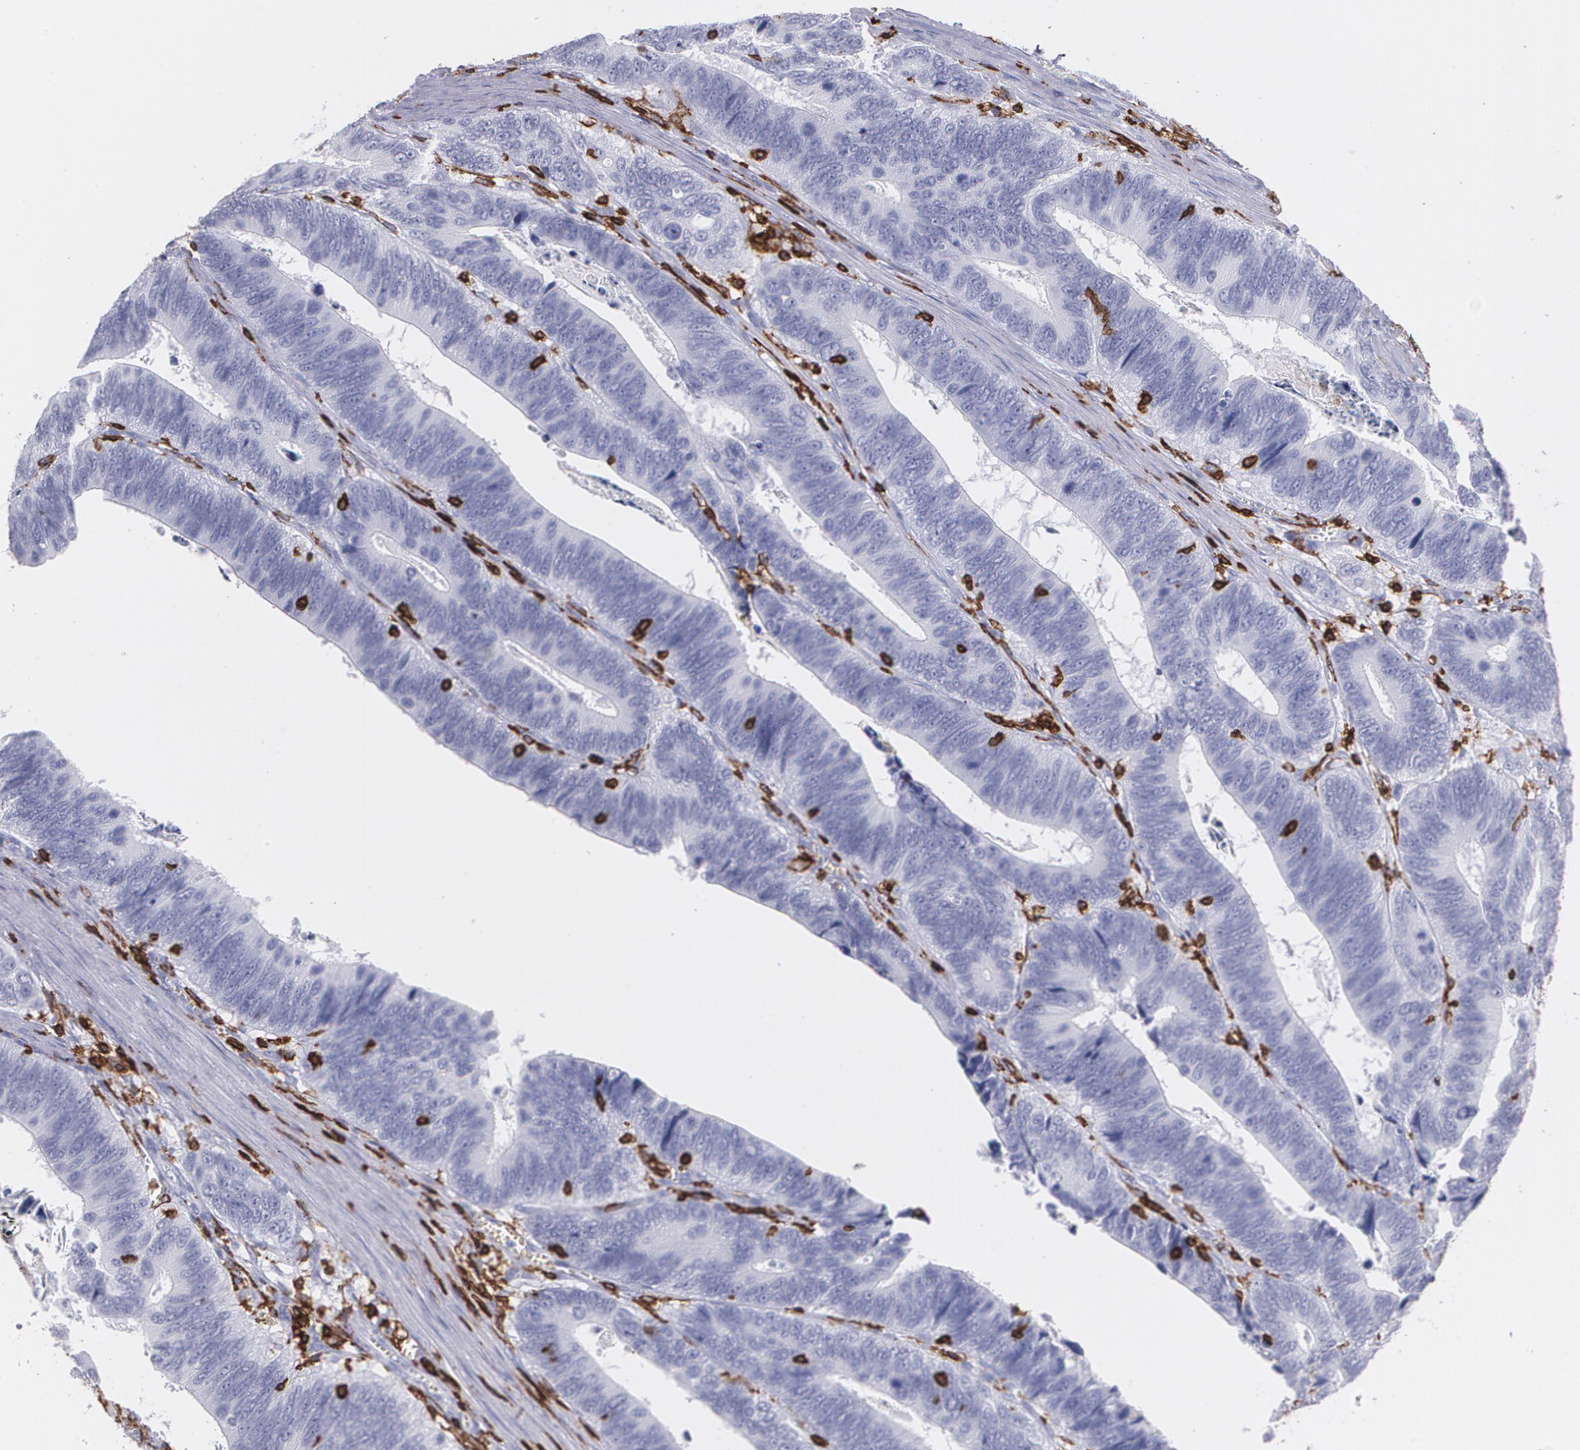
{"staining": {"intensity": "negative", "quantity": "none", "location": "none"}, "tissue": "colorectal cancer", "cell_type": "Tumor cells", "image_type": "cancer", "snomed": [{"axis": "morphology", "description": "Adenocarcinoma, NOS"}, {"axis": "topography", "description": "Colon"}], "caption": "Immunohistochemistry (IHC) photomicrograph of human colorectal cancer (adenocarcinoma) stained for a protein (brown), which demonstrates no positivity in tumor cells.", "gene": "PTPRC", "patient": {"sex": "male", "age": 72}}